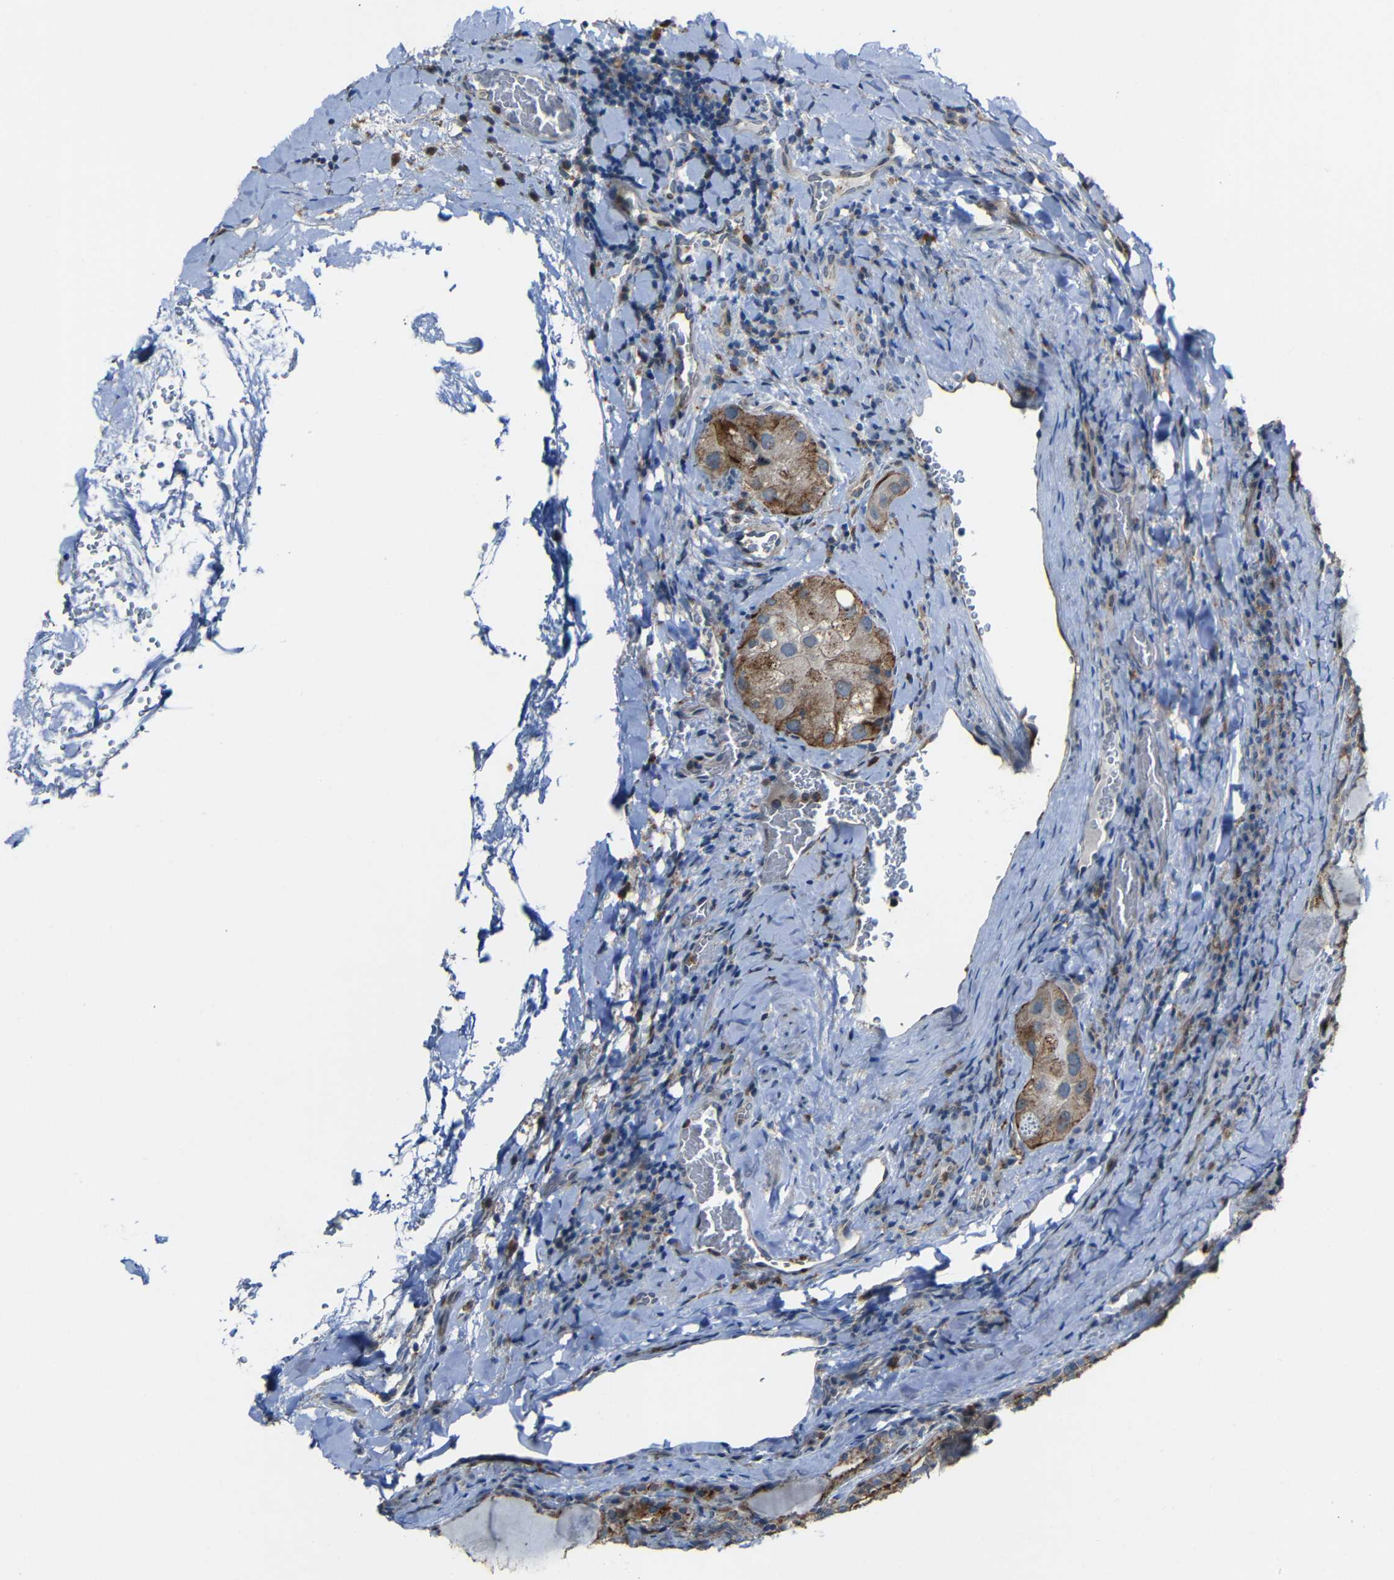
{"staining": {"intensity": "moderate", "quantity": ">75%", "location": "cytoplasmic/membranous"}, "tissue": "thyroid cancer", "cell_type": "Tumor cells", "image_type": "cancer", "snomed": [{"axis": "morphology", "description": "Papillary adenocarcinoma, NOS"}, {"axis": "topography", "description": "Thyroid gland"}], "caption": "A brown stain labels moderate cytoplasmic/membranous positivity of a protein in human thyroid cancer tumor cells.", "gene": "DNAJC5", "patient": {"sex": "female", "age": 42}}